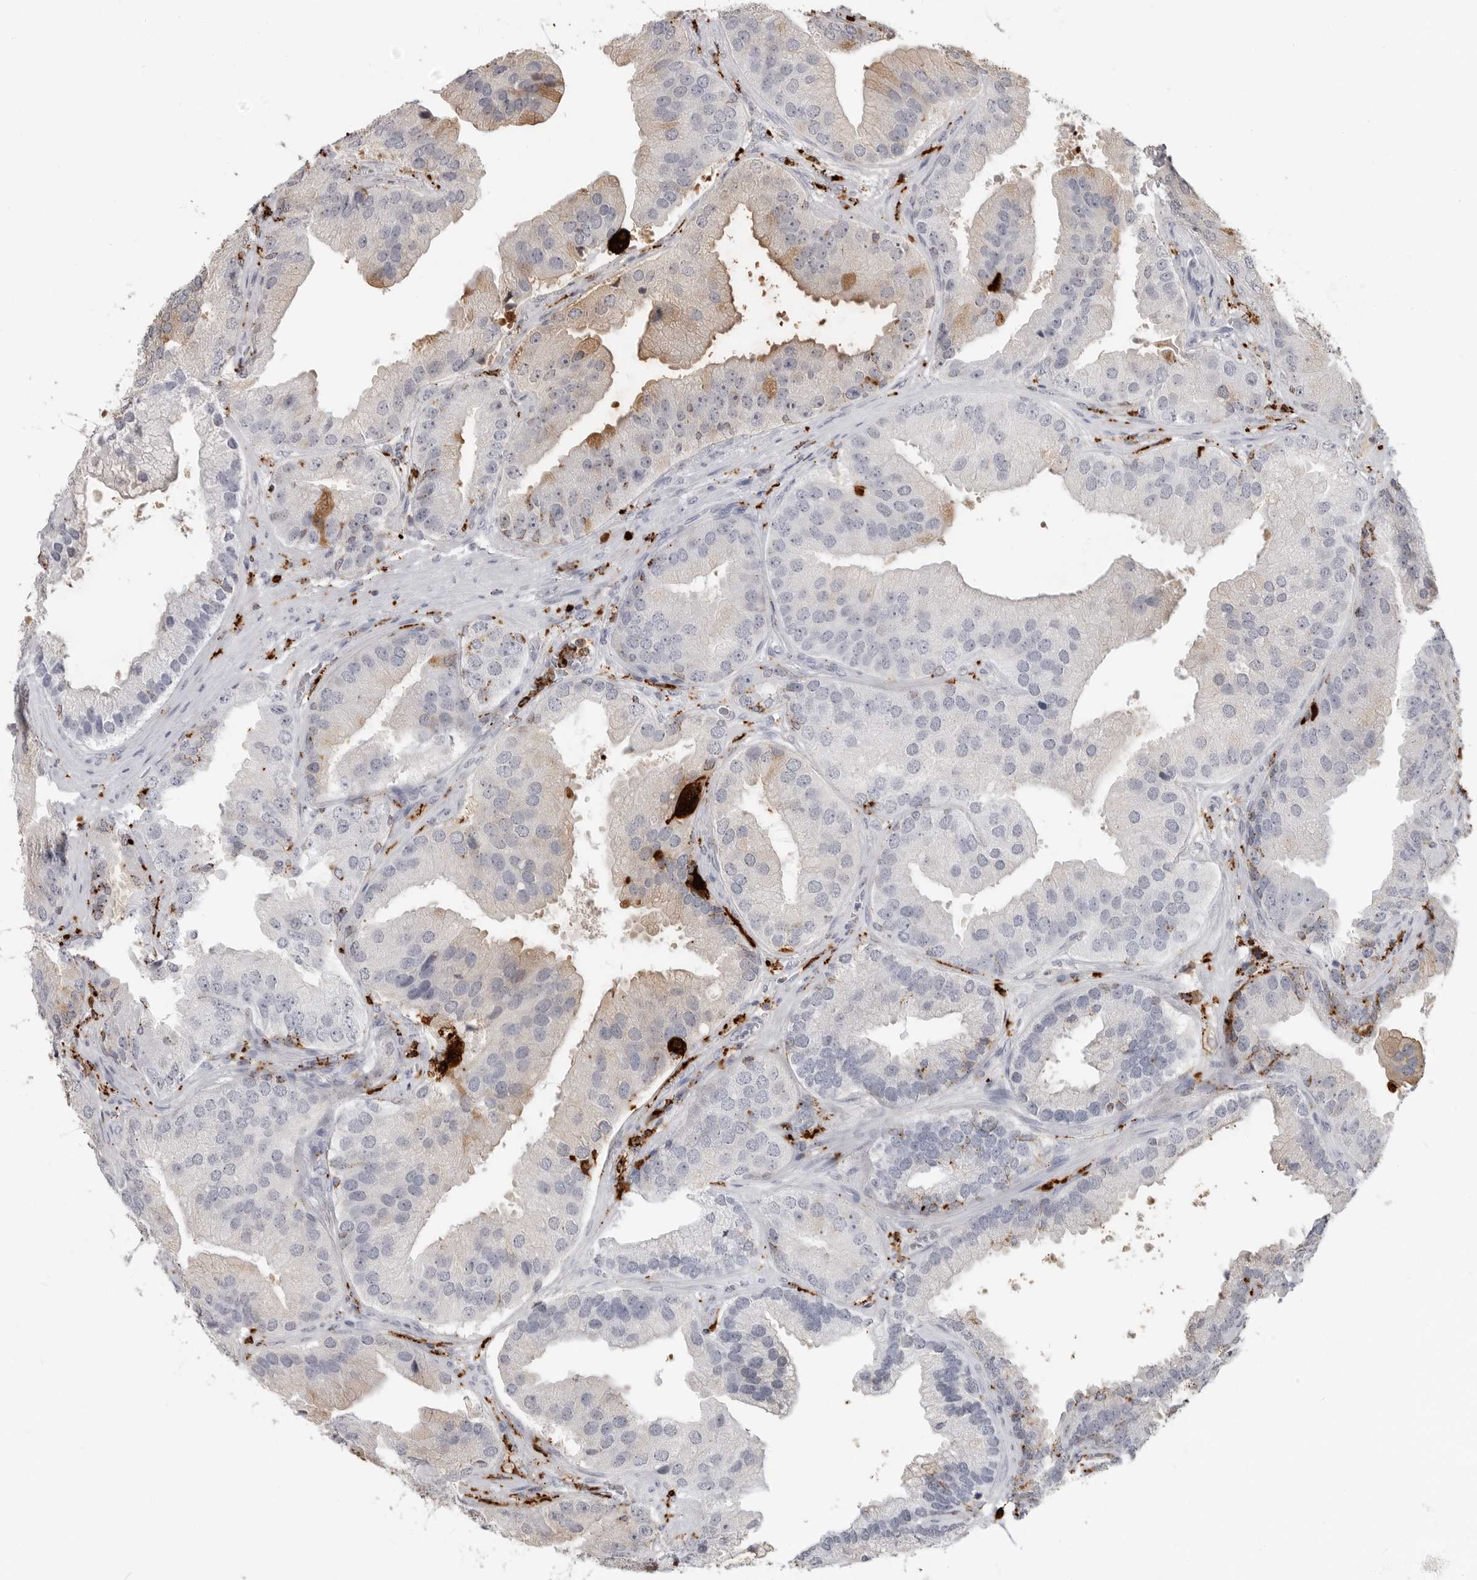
{"staining": {"intensity": "weak", "quantity": "<25%", "location": "cytoplasmic/membranous"}, "tissue": "prostate cancer", "cell_type": "Tumor cells", "image_type": "cancer", "snomed": [{"axis": "morphology", "description": "Adenocarcinoma, High grade"}, {"axis": "topography", "description": "Prostate"}], "caption": "DAB (3,3'-diaminobenzidine) immunohistochemical staining of human adenocarcinoma (high-grade) (prostate) shows no significant expression in tumor cells.", "gene": "IFI30", "patient": {"sex": "male", "age": 70}}